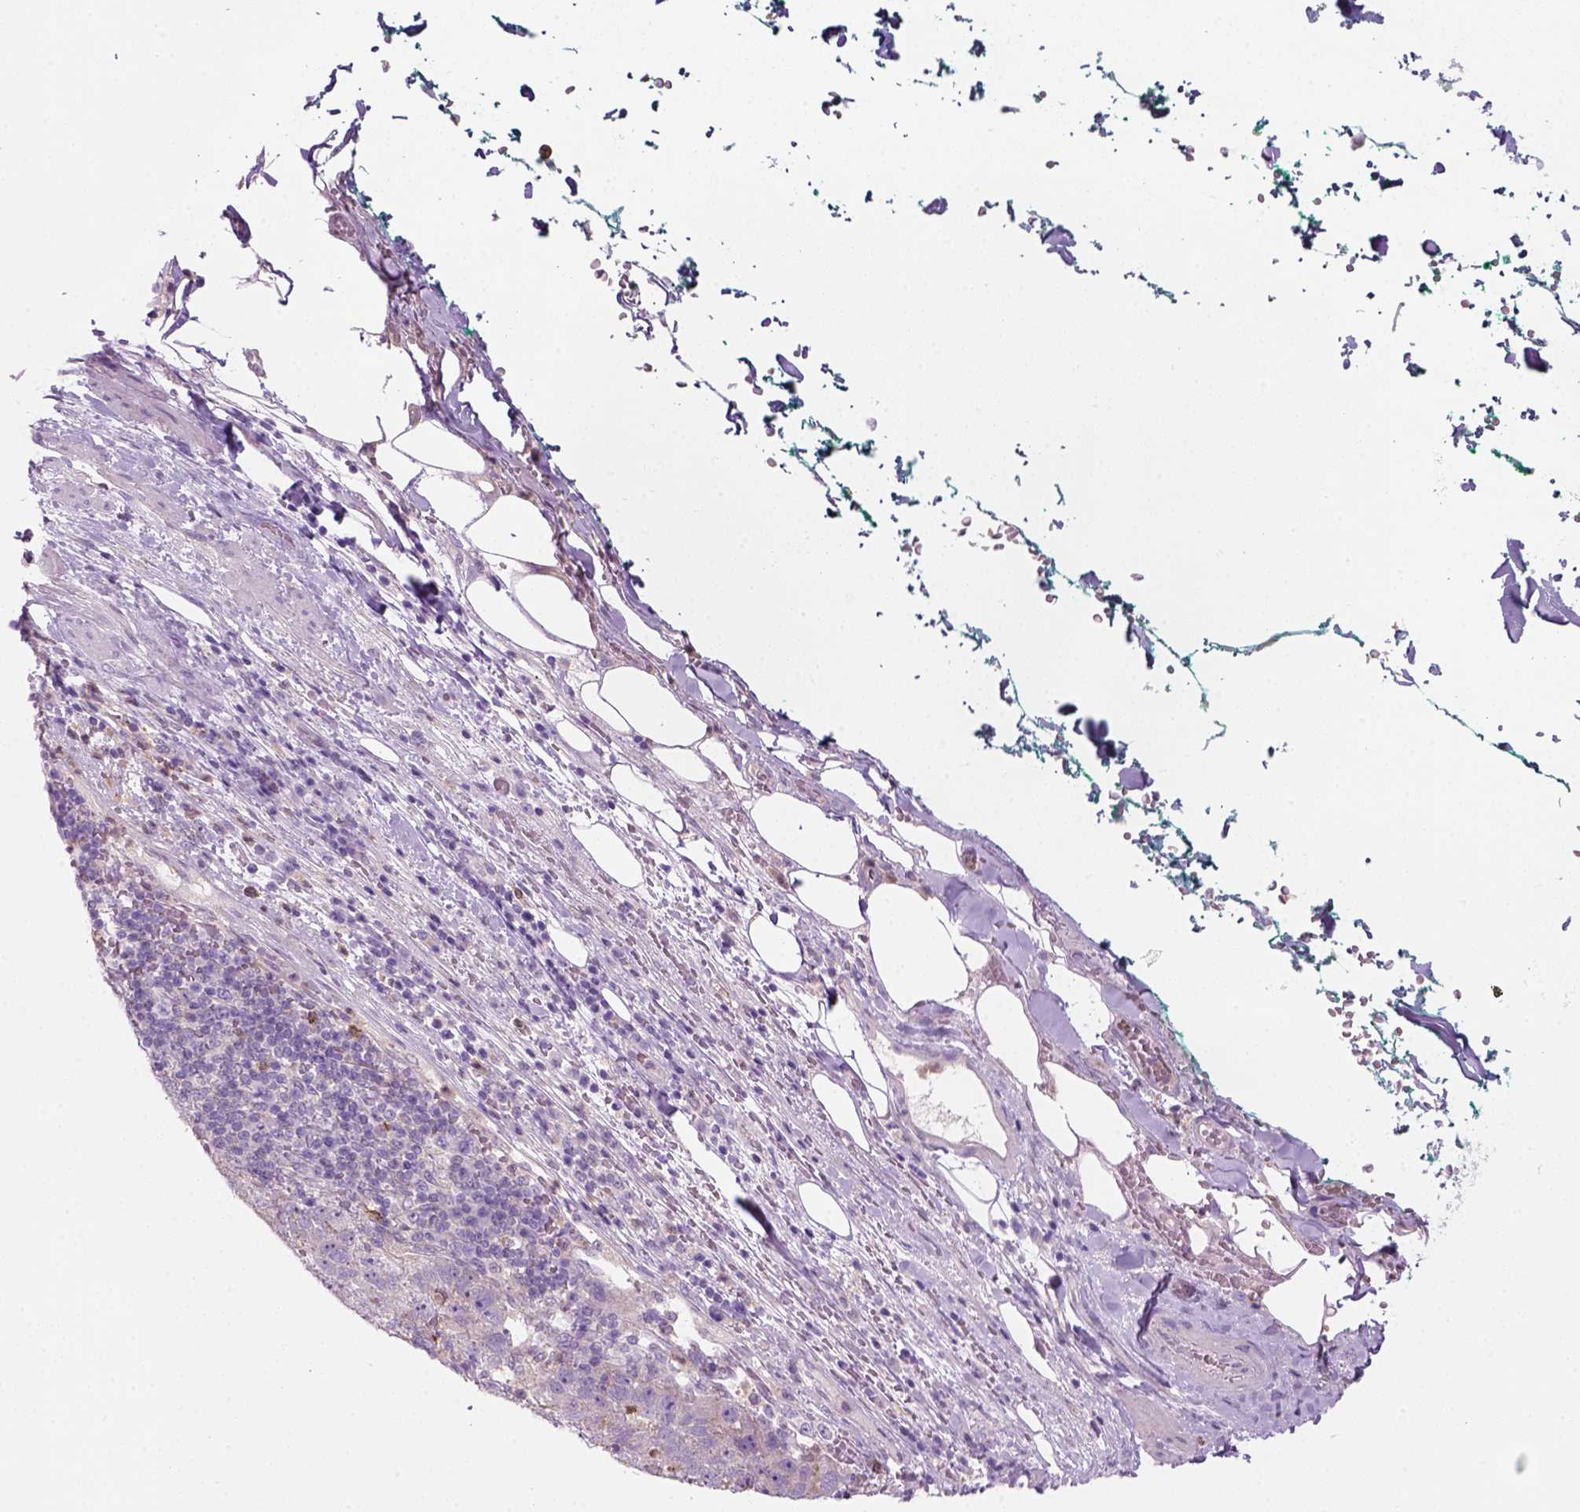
{"staining": {"intensity": "negative", "quantity": "none", "location": "none"}, "tissue": "pancreatic cancer", "cell_type": "Tumor cells", "image_type": "cancer", "snomed": [{"axis": "morphology", "description": "Adenocarcinoma, NOS"}, {"axis": "topography", "description": "Pancreas"}], "caption": "This photomicrograph is of pancreatic adenocarcinoma stained with IHC to label a protein in brown with the nuclei are counter-stained blue. There is no expression in tumor cells. Brightfield microscopy of IHC stained with DAB (3,3'-diaminobenzidine) (brown) and hematoxylin (blue), captured at high magnification.", "gene": "CD84", "patient": {"sex": "female", "age": 61}}